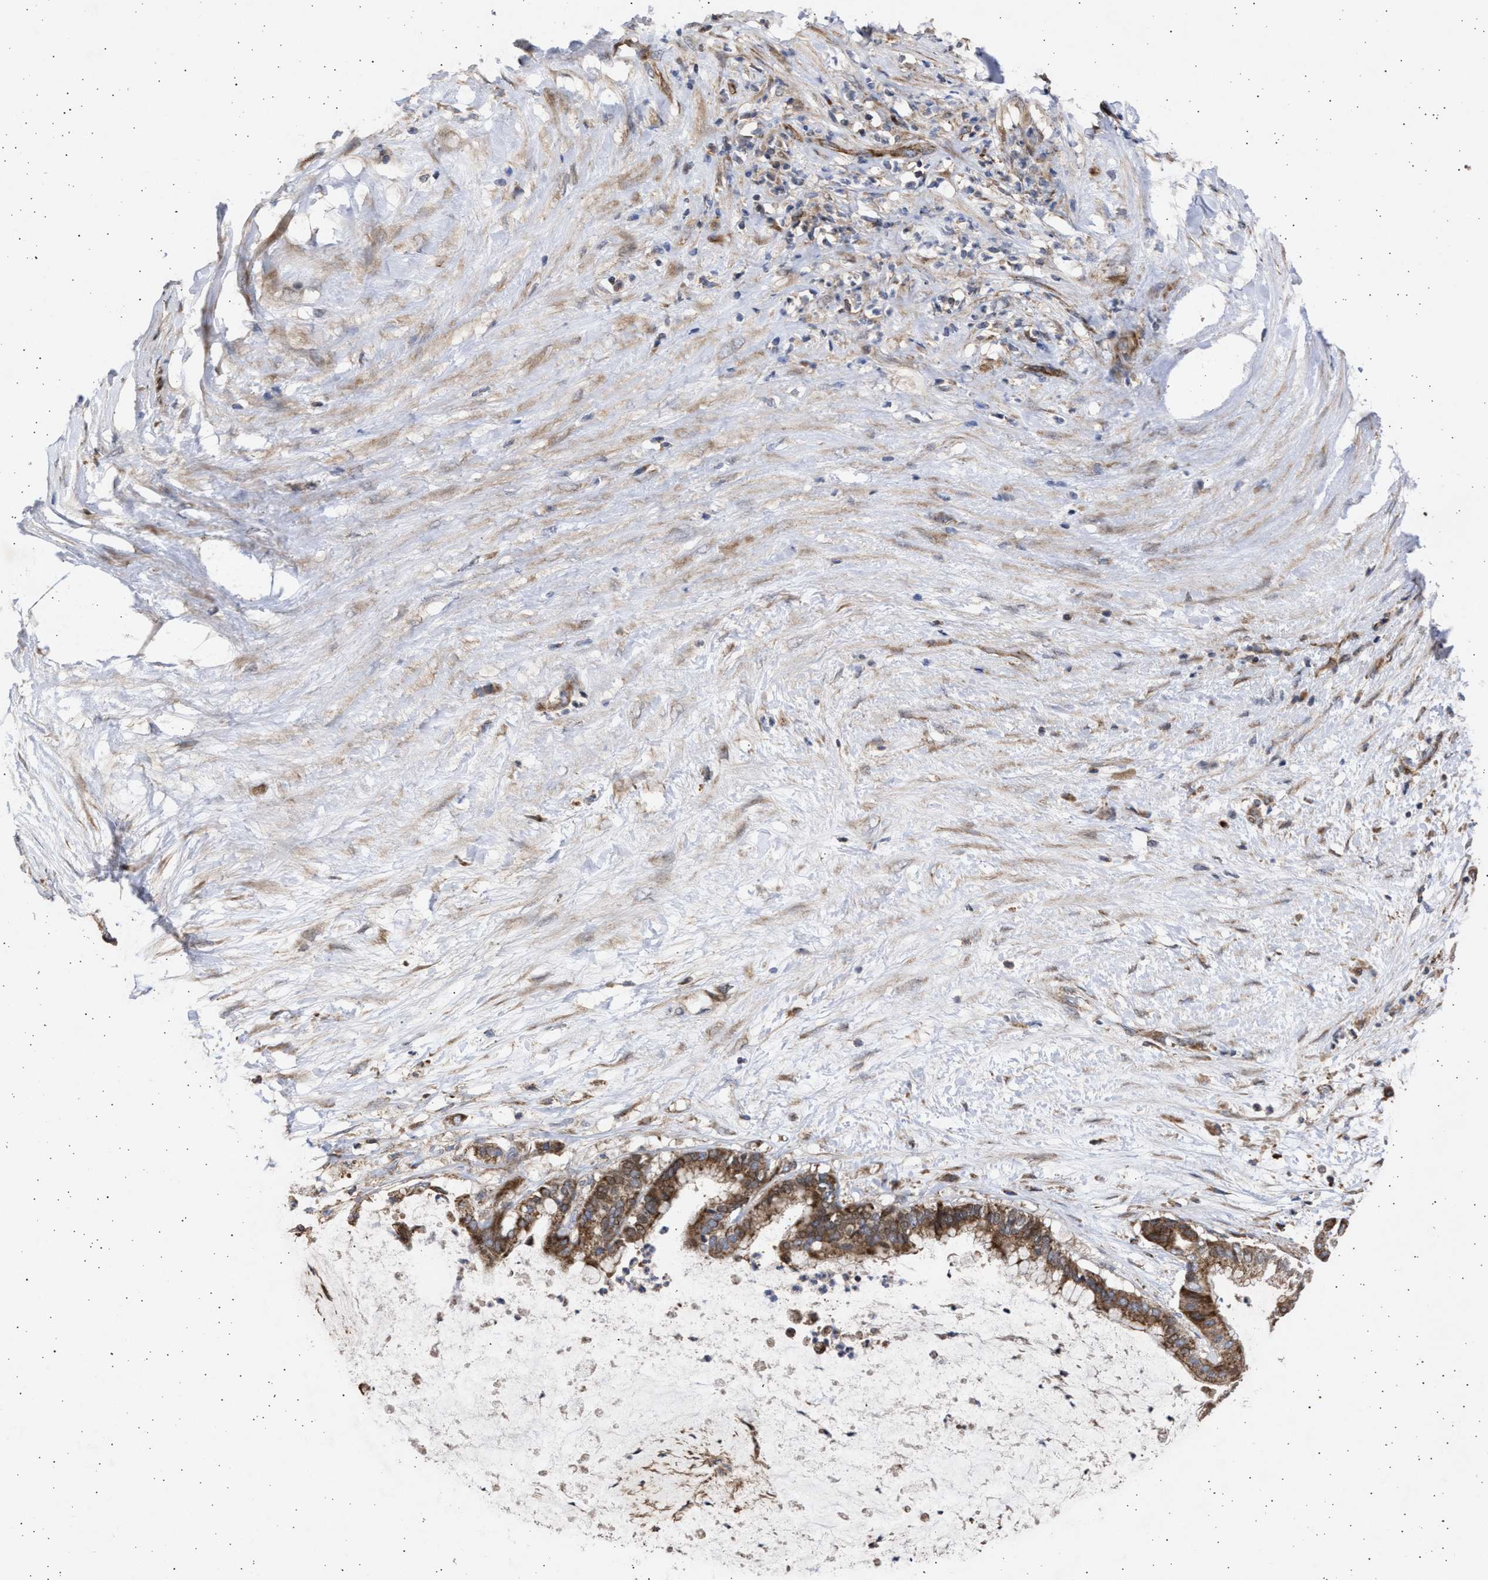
{"staining": {"intensity": "strong", "quantity": ">75%", "location": "cytoplasmic/membranous"}, "tissue": "pancreatic cancer", "cell_type": "Tumor cells", "image_type": "cancer", "snomed": [{"axis": "morphology", "description": "Adenocarcinoma, NOS"}, {"axis": "topography", "description": "Pancreas"}], "caption": "The histopathology image demonstrates immunohistochemical staining of adenocarcinoma (pancreatic). There is strong cytoplasmic/membranous expression is seen in approximately >75% of tumor cells.", "gene": "TTC19", "patient": {"sex": "male", "age": 41}}